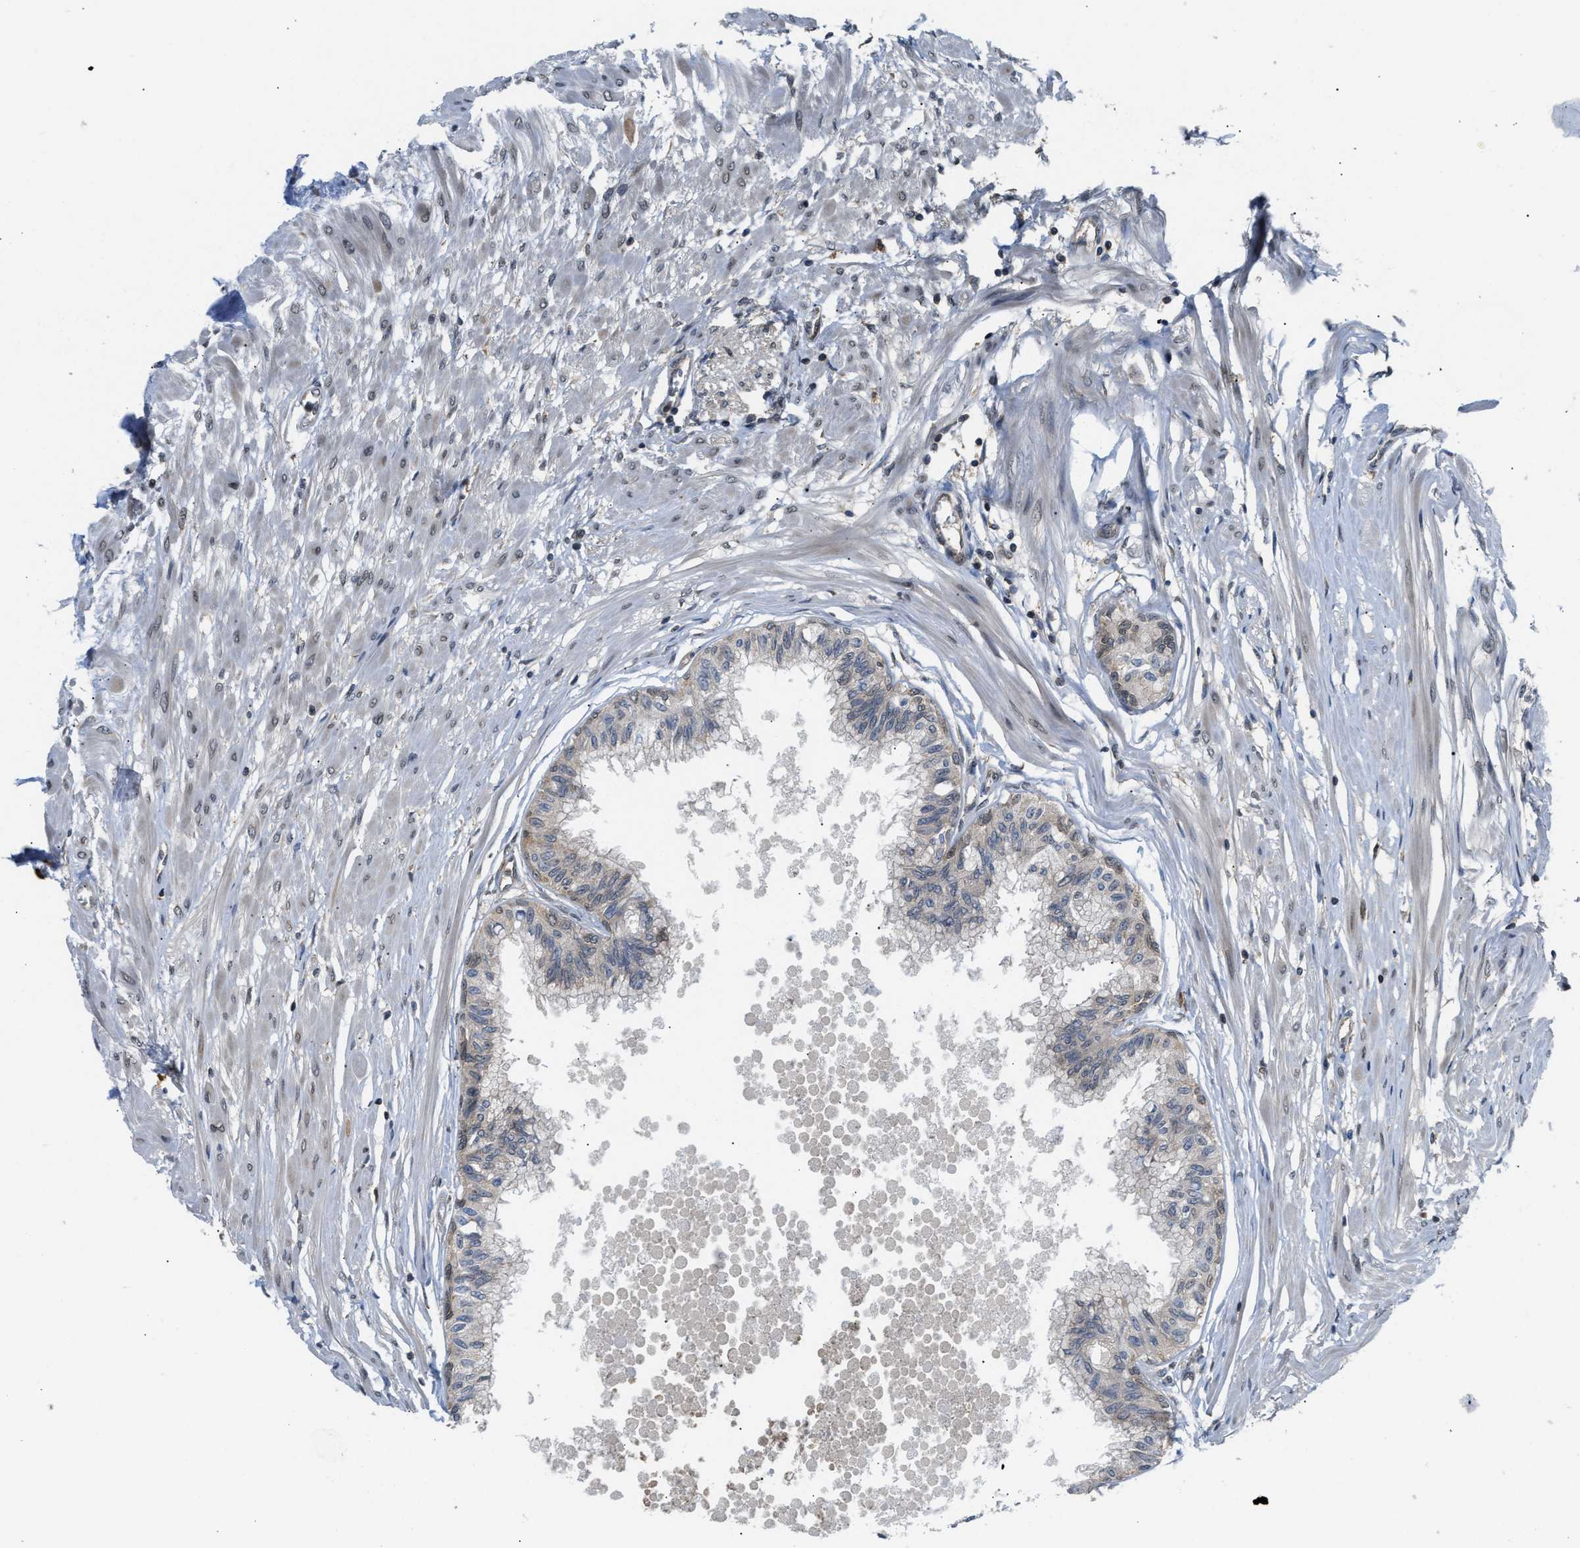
{"staining": {"intensity": "moderate", "quantity": "25%-75%", "location": "cytoplasmic/membranous"}, "tissue": "prostate", "cell_type": "Glandular cells", "image_type": "normal", "snomed": [{"axis": "morphology", "description": "Normal tissue, NOS"}, {"axis": "topography", "description": "Prostate"}, {"axis": "topography", "description": "Seminal veicle"}], "caption": "Protein expression analysis of unremarkable human prostate reveals moderate cytoplasmic/membranous staining in approximately 25%-75% of glandular cells.", "gene": "RAB29", "patient": {"sex": "male", "age": 60}}